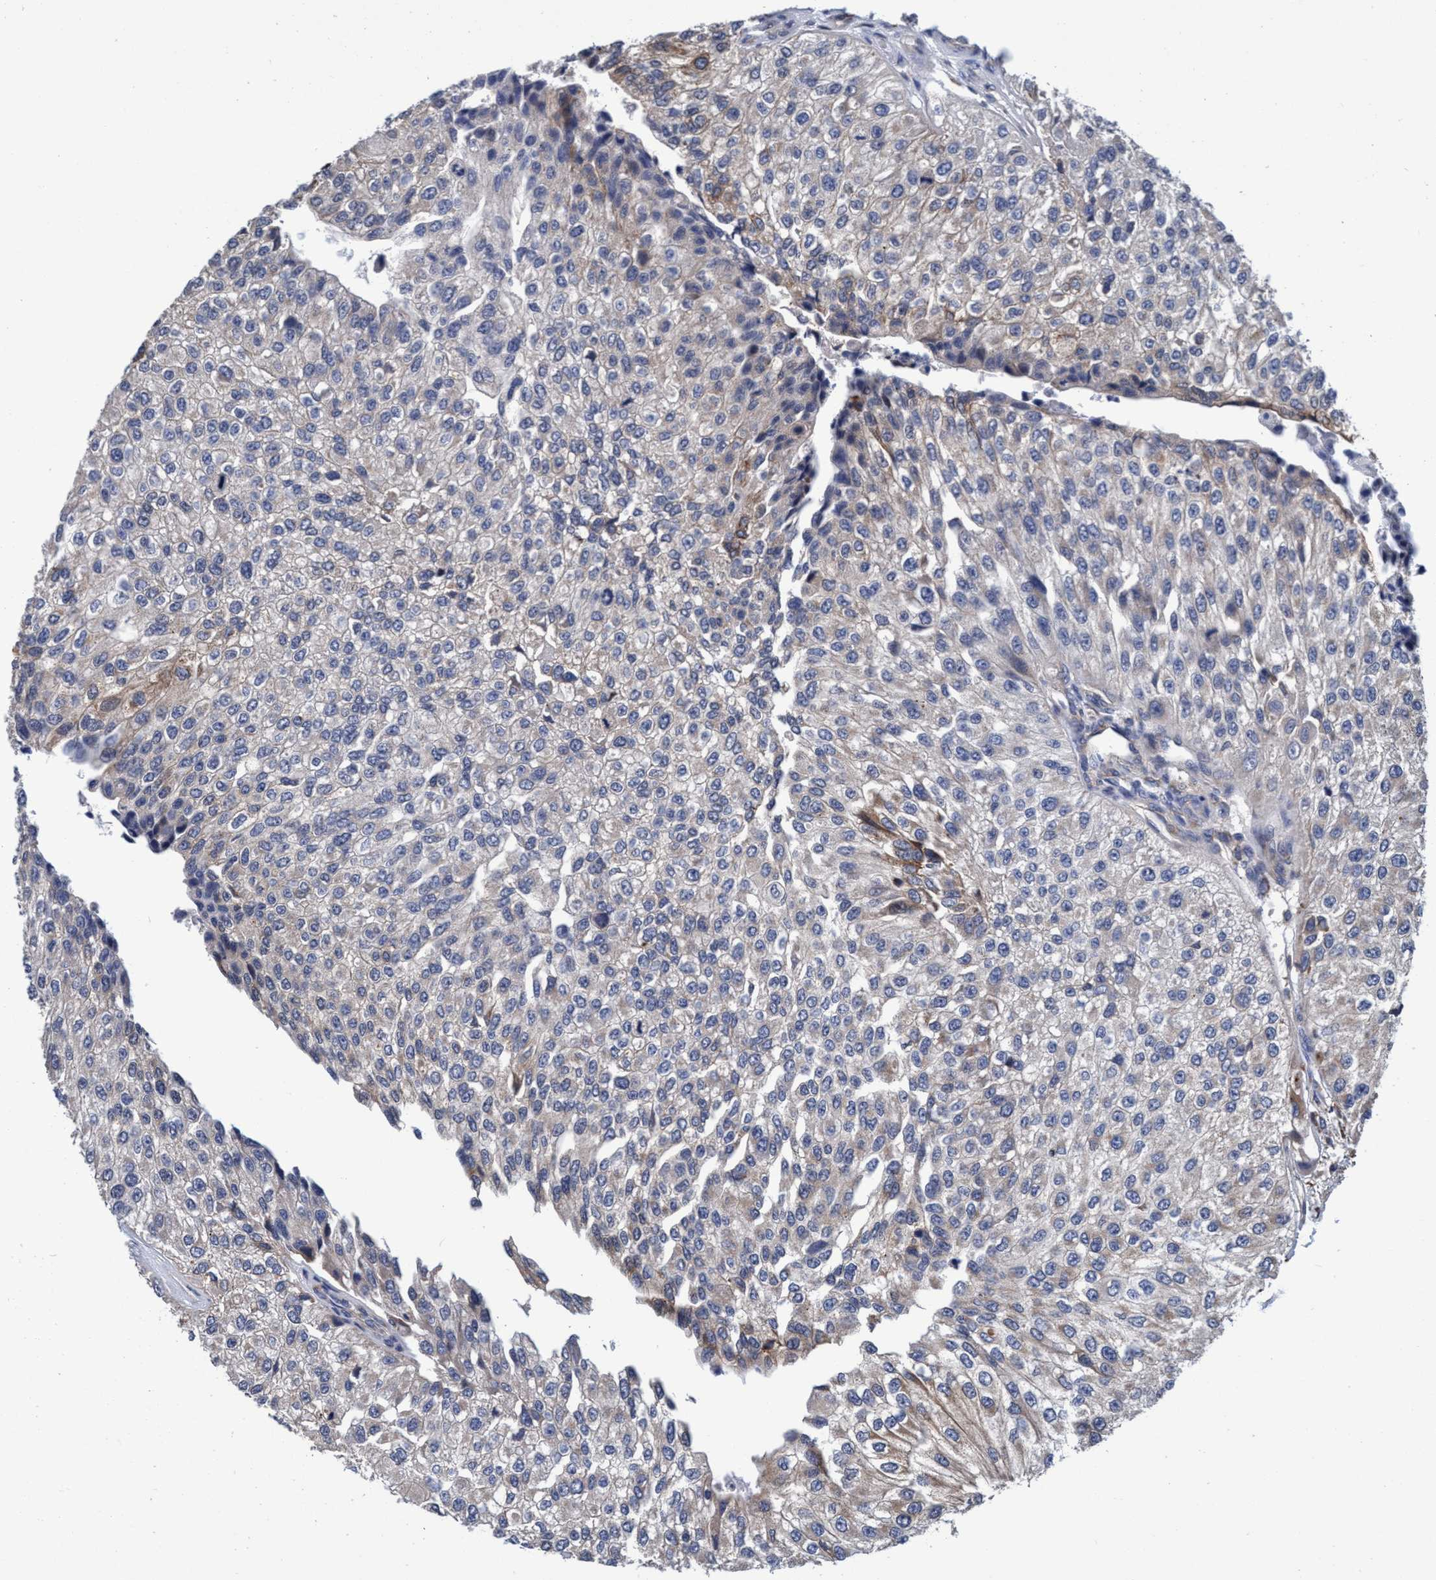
{"staining": {"intensity": "moderate", "quantity": "<25%", "location": "cytoplasmic/membranous"}, "tissue": "urothelial cancer", "cell_type": "Tumor cells", "image_type": "cancer", "snomed": [{"axis": "morphology", "description": "Urothelial carcinoma, High grade"}, {"axis": "topography", "description": "Kidney"}, {"axis": "topography", "description": "Urinary bladder"}], "caption": "Urothelial cancer tissue displays moderate cytoplasmic/membranous expression in about <25% of tumor cells Immunohistochemistry (ihc) stains the protein in brown and the nuclei are stained blue.", "gene": "CALCOCO2", "patient": {"sex": "male", "age": 77}}